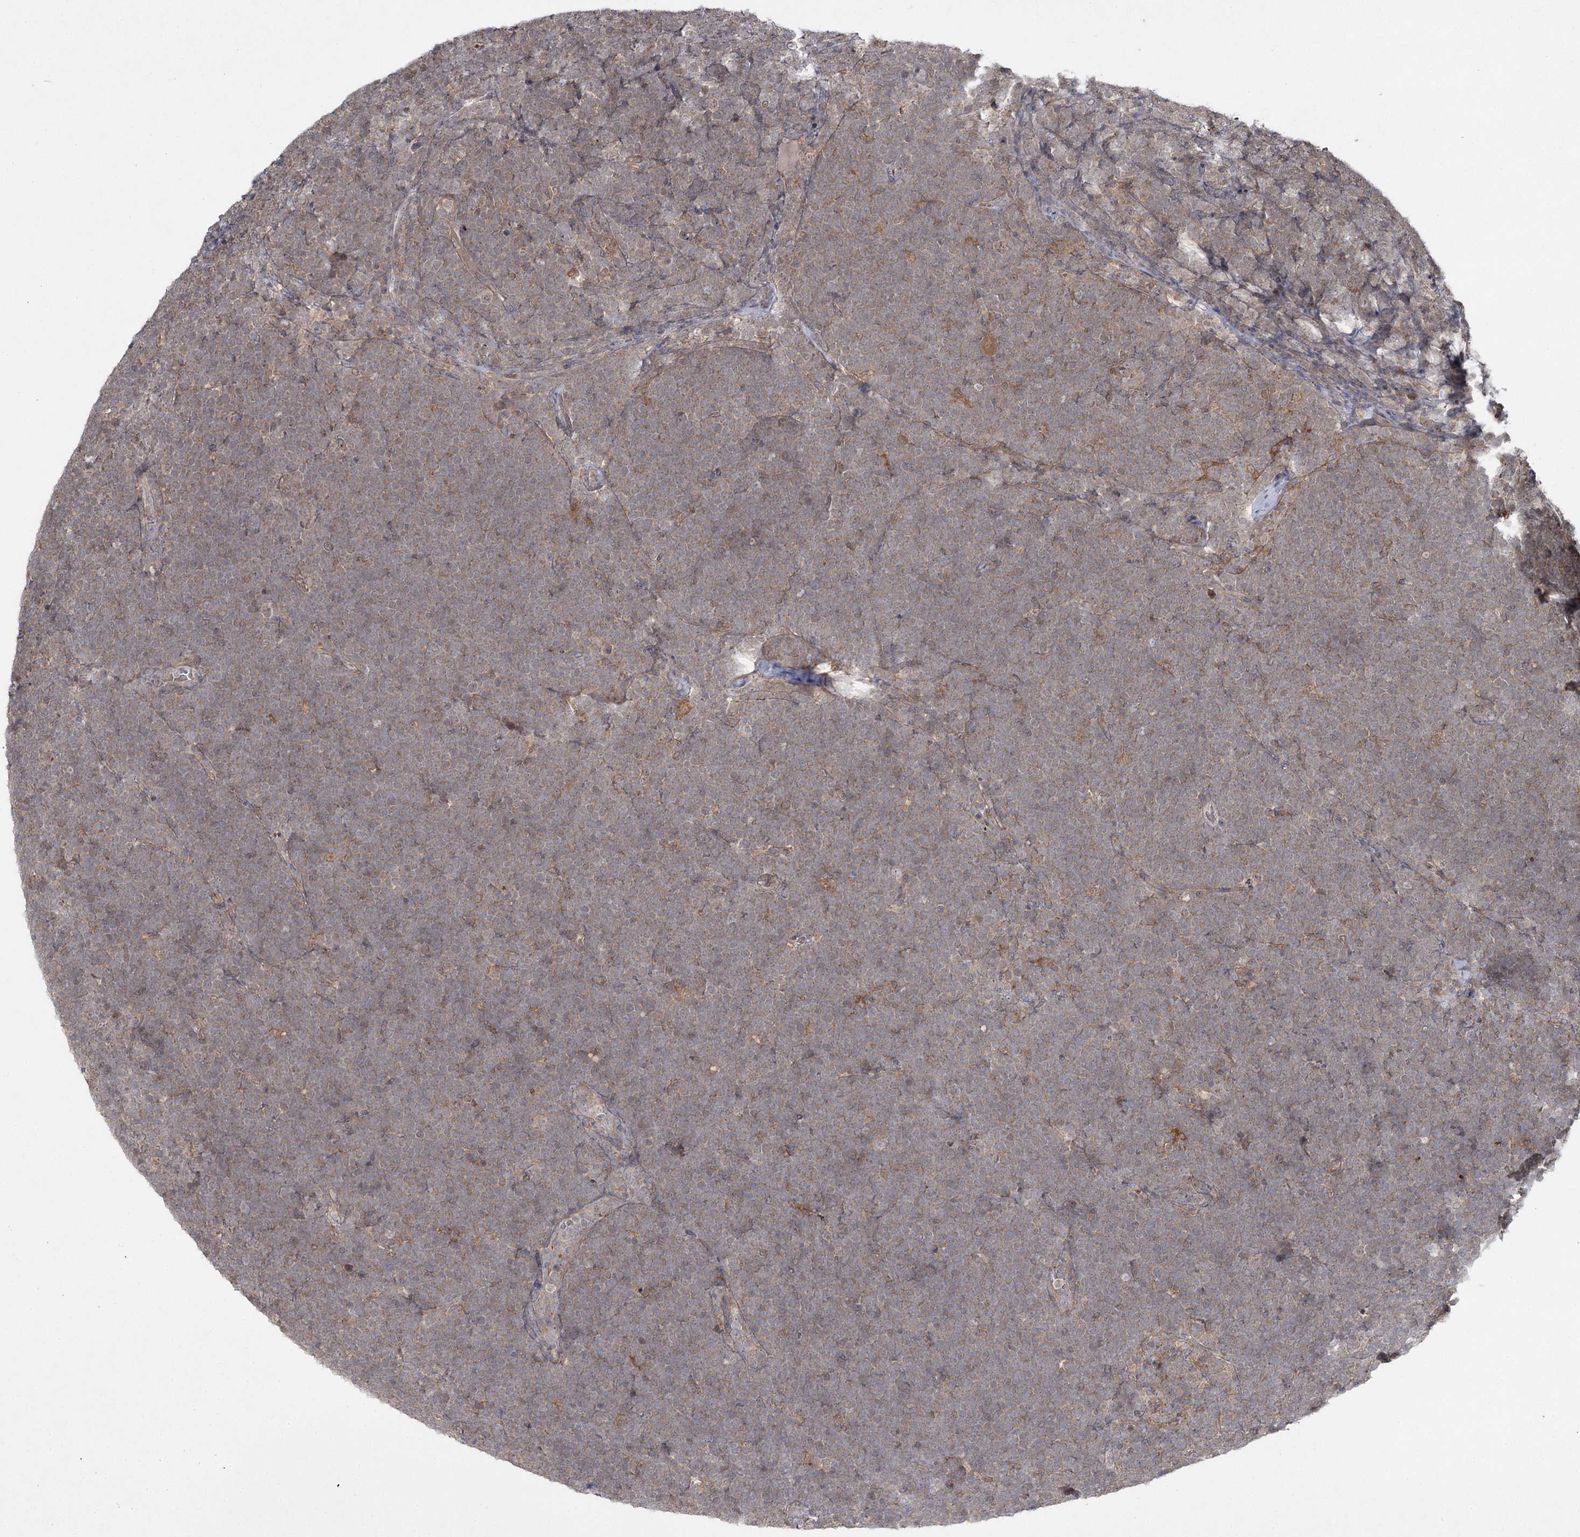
{"staining": {"intensity": "moderate", "quantity": ">75%", "location": "cytoplasmic/membranous"}, "tissue": "lymphoma", "cell_type": "Tumor cells", "image_type": "cancer", "snomed": [{"axis": "morphology", "description": "Malignant lymphoma, non-Hodgkin's type, High grade"}, {"axis": "topography", "description": "Lymph node"}], "caption": "Immunohistochemistry (IHC) (DAB (3,3'-diaminobenzidine)) staining of lymphoma displays moderate cytoplasmic/membranous protein positivity in about >75% of tumor cells. The protein of interest is stained brown, and the nuclei are stained in blue (DAB IHC with brightfield microscopy, high magnification).", "gene": "WDR44", "patient": {"sex": "male", "age": 13}}